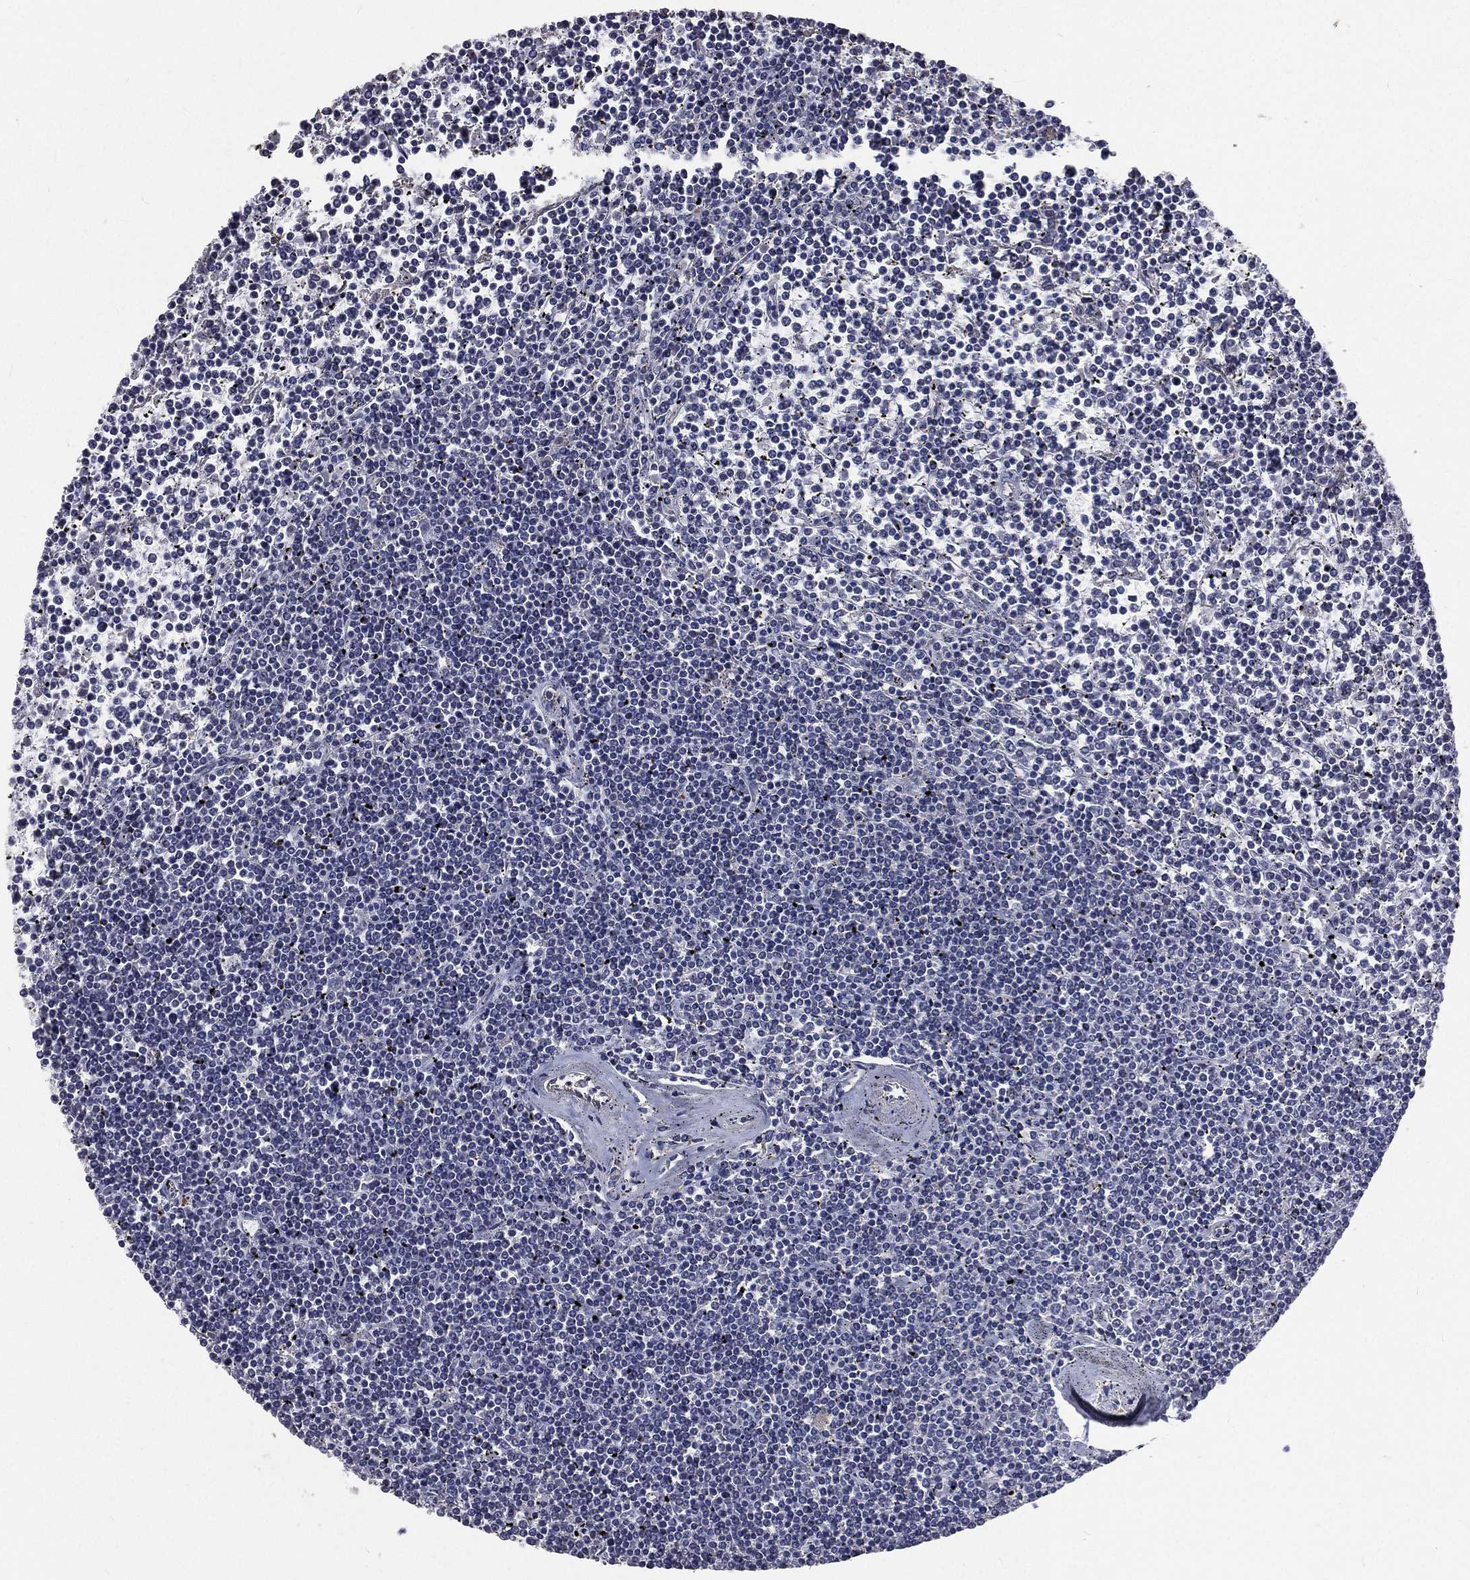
{"staining": {"intensity": "negative", "quantity": "none", "location": "none"}, "tissue": "lymphoma", "cell_type": "Tumor cells", "image_type": "cancer", "snomed": [{"axis": "morphology", "description": "Malignant lymphoma, non-Hodgkin's type, Low grade"}, {"axis": "topography", "description": "Spleen"}], "caption": "This is an immunohistochemistry photomicrograph of malignant lymphoma, non-Hodgkin's type (low-grade). There is no expression in tumor cells.", "gene": "CROCC", "patient": {"sex": "female", "age": 19}}